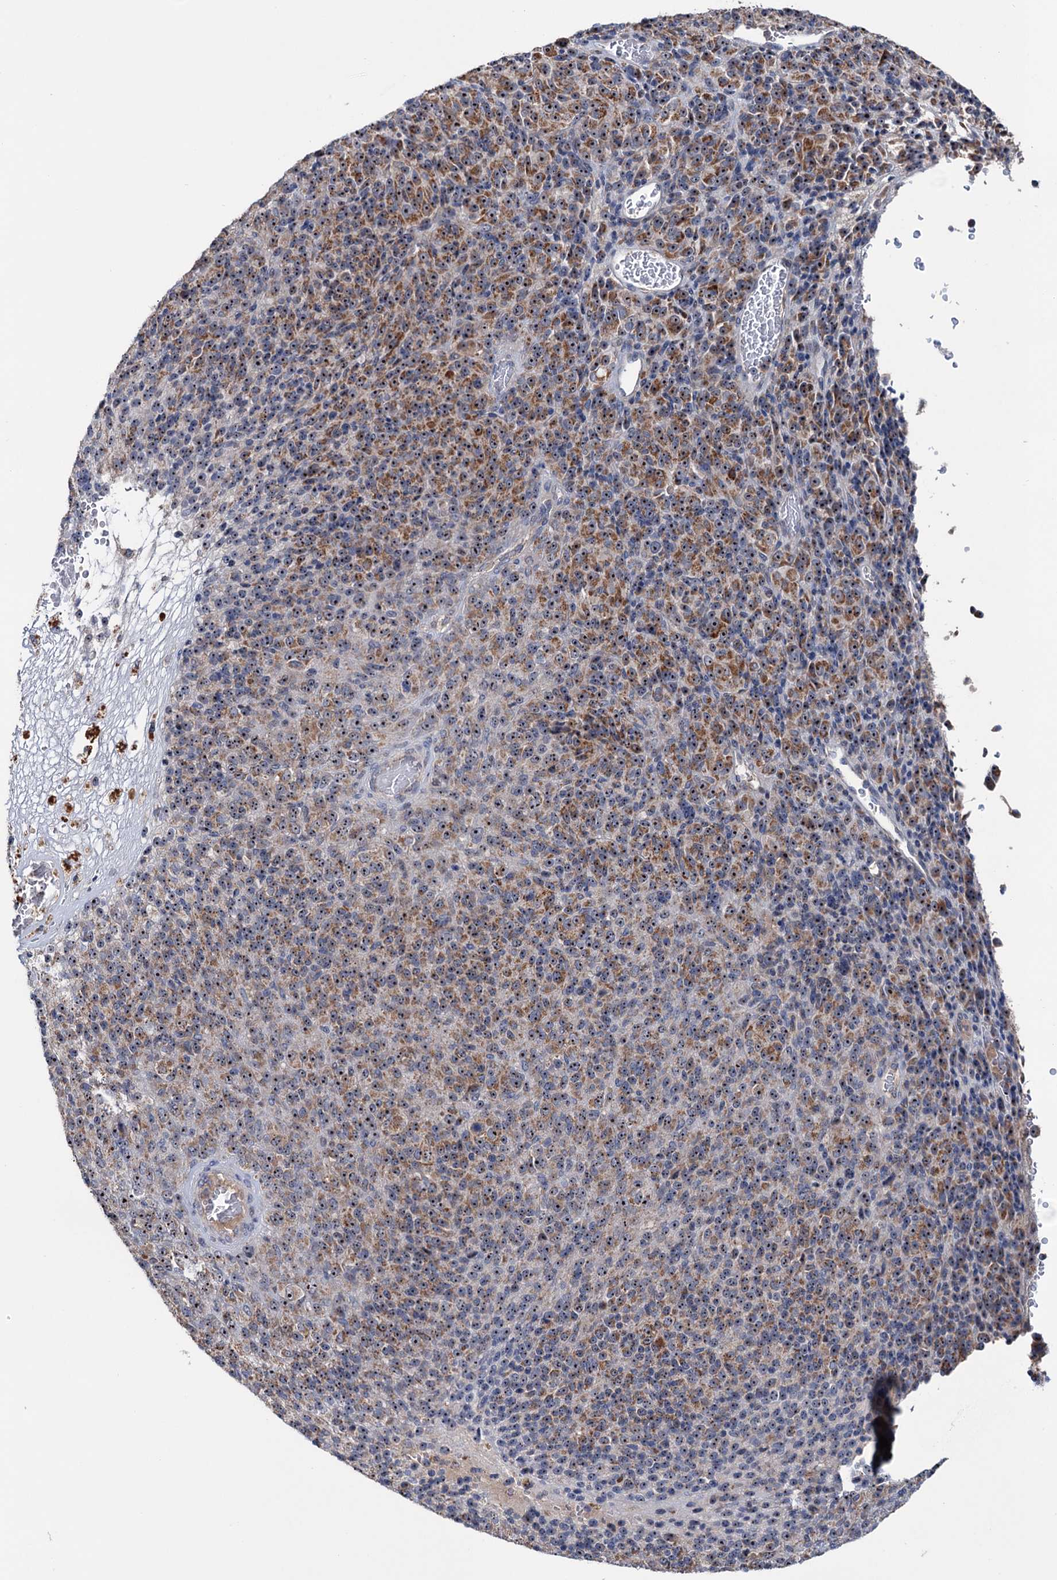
{"staining": {"intensity": "moderate", "quantity": ">75%", "location": "cytoplasmic/membranous,nuclear"}, "tissue": "melanoma", "cell_type": "Tumor cells", "image_type": "cancer", "snomed": [{"axis": "morphology", "description": "Malignant melanoma, Metastatic site"}, {"axis": "topography", "description": "Brain"}], "caption": "Protein positivity by immunohistochemistry (IHC) displays moderate cytoplasmic/membranous and nuclear staining in about >75% of tumor cells in malignant melanoma (metastatic site). (brown staining indicates protein expression, while blue staining denotes nuclei).", "gene": "HTR3B", "patient": {"sex": "female", "age": 56}}